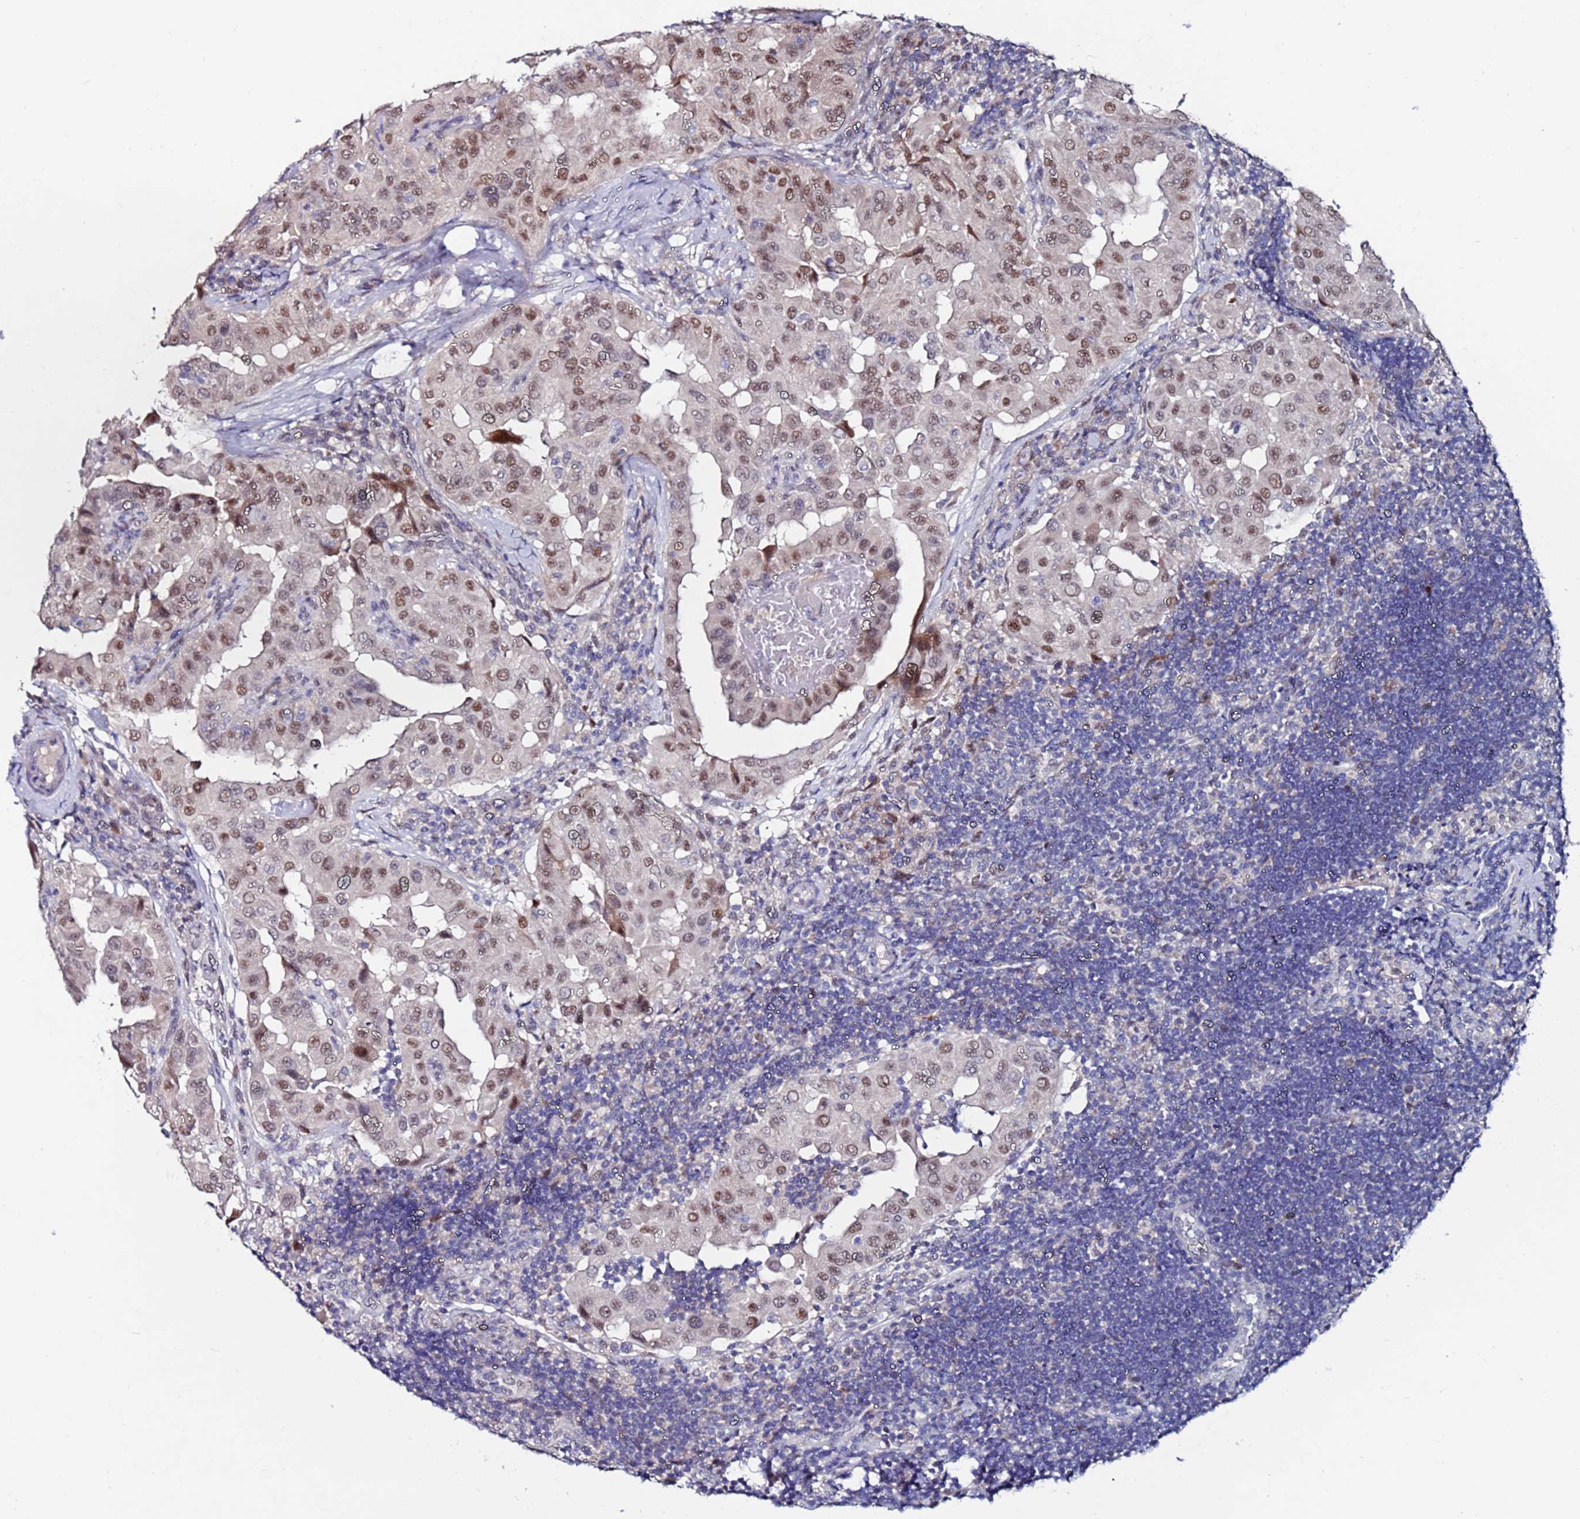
{"staining": {"intensity": "moderate", "quantity": ">75%", "location": "nuclear"}, "tissue": "thyroid cancer", "cell_type": "Tumor cells", "image_type": "cancer", "snomed": [{"axis": "morphology", "description": "Papillary adenocarcinoma, NOS"}, {"axis": "topography", "description": "Thyroid gland"}], "caption": "Tumor cells display medium levels of moderate nuclear positivity in approximately >75% of cells in thyroid papillary adenocarcinoma. Immunohistochemistry stains the protein of interest in brown and the nuclei are stained blue.", "gene": "FBXO27", "patient": {"sex": "male", "age": 33}}